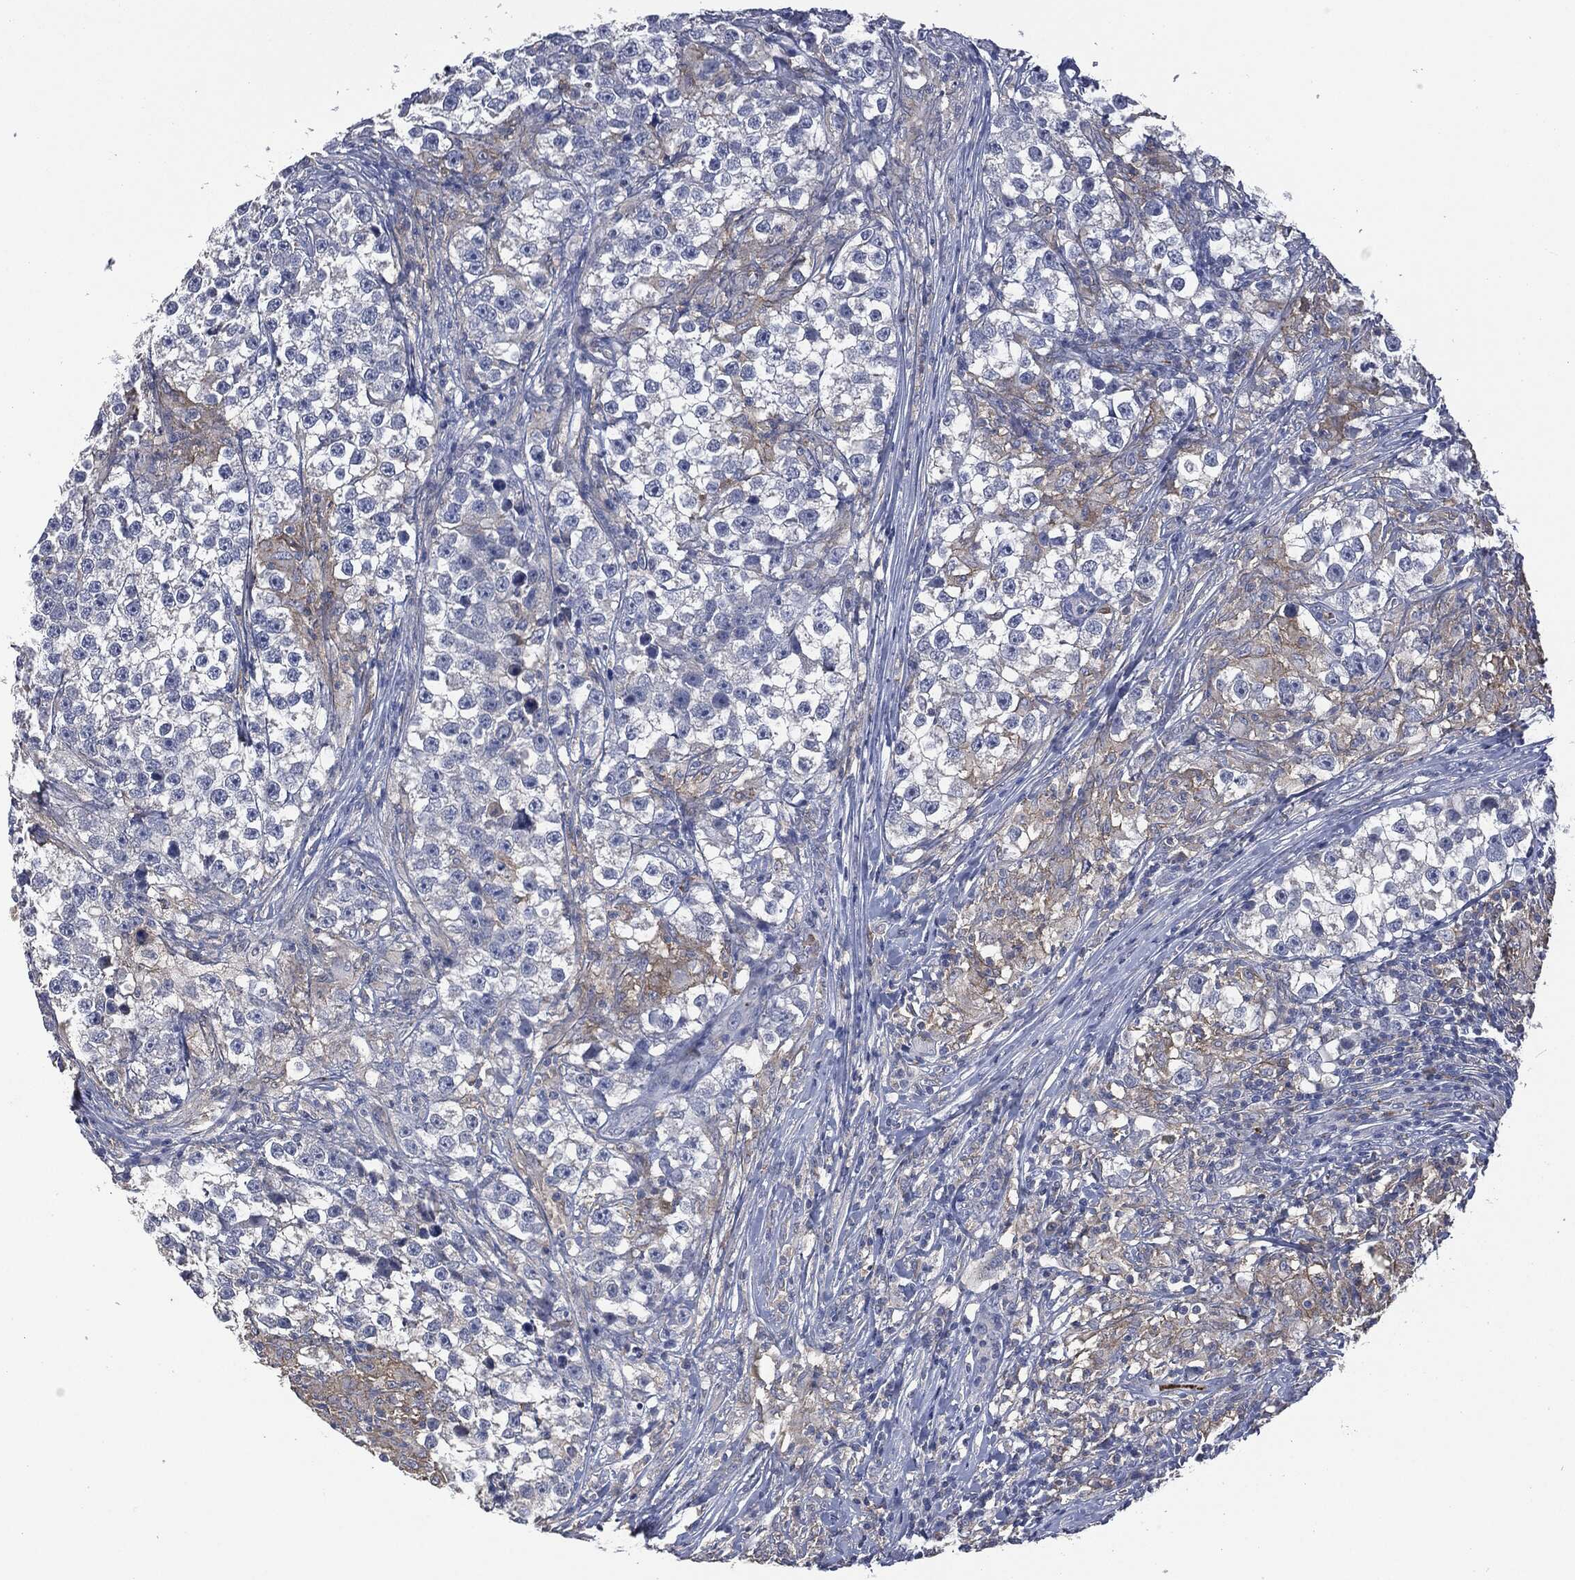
{"staining": {"intensity": "negative", "quantity": "none", "location": "none"}, "tissue": "testis cancer", "cell_type": "Tumor cells", "image_type": "cancer", "snomed": [{"axis": "morphology", "description": "Seminoma, NOS"}, {"axis": "topography", "description": "Testis"}], "caption": "Micrograph shows no significant protein expression in tumor cells of testis cancer. (DAB immunohistochemistry (IHC) with hematoxylin counter stain).", "gene": "CD33", "patient": {"sex": "male", "age": 46}}